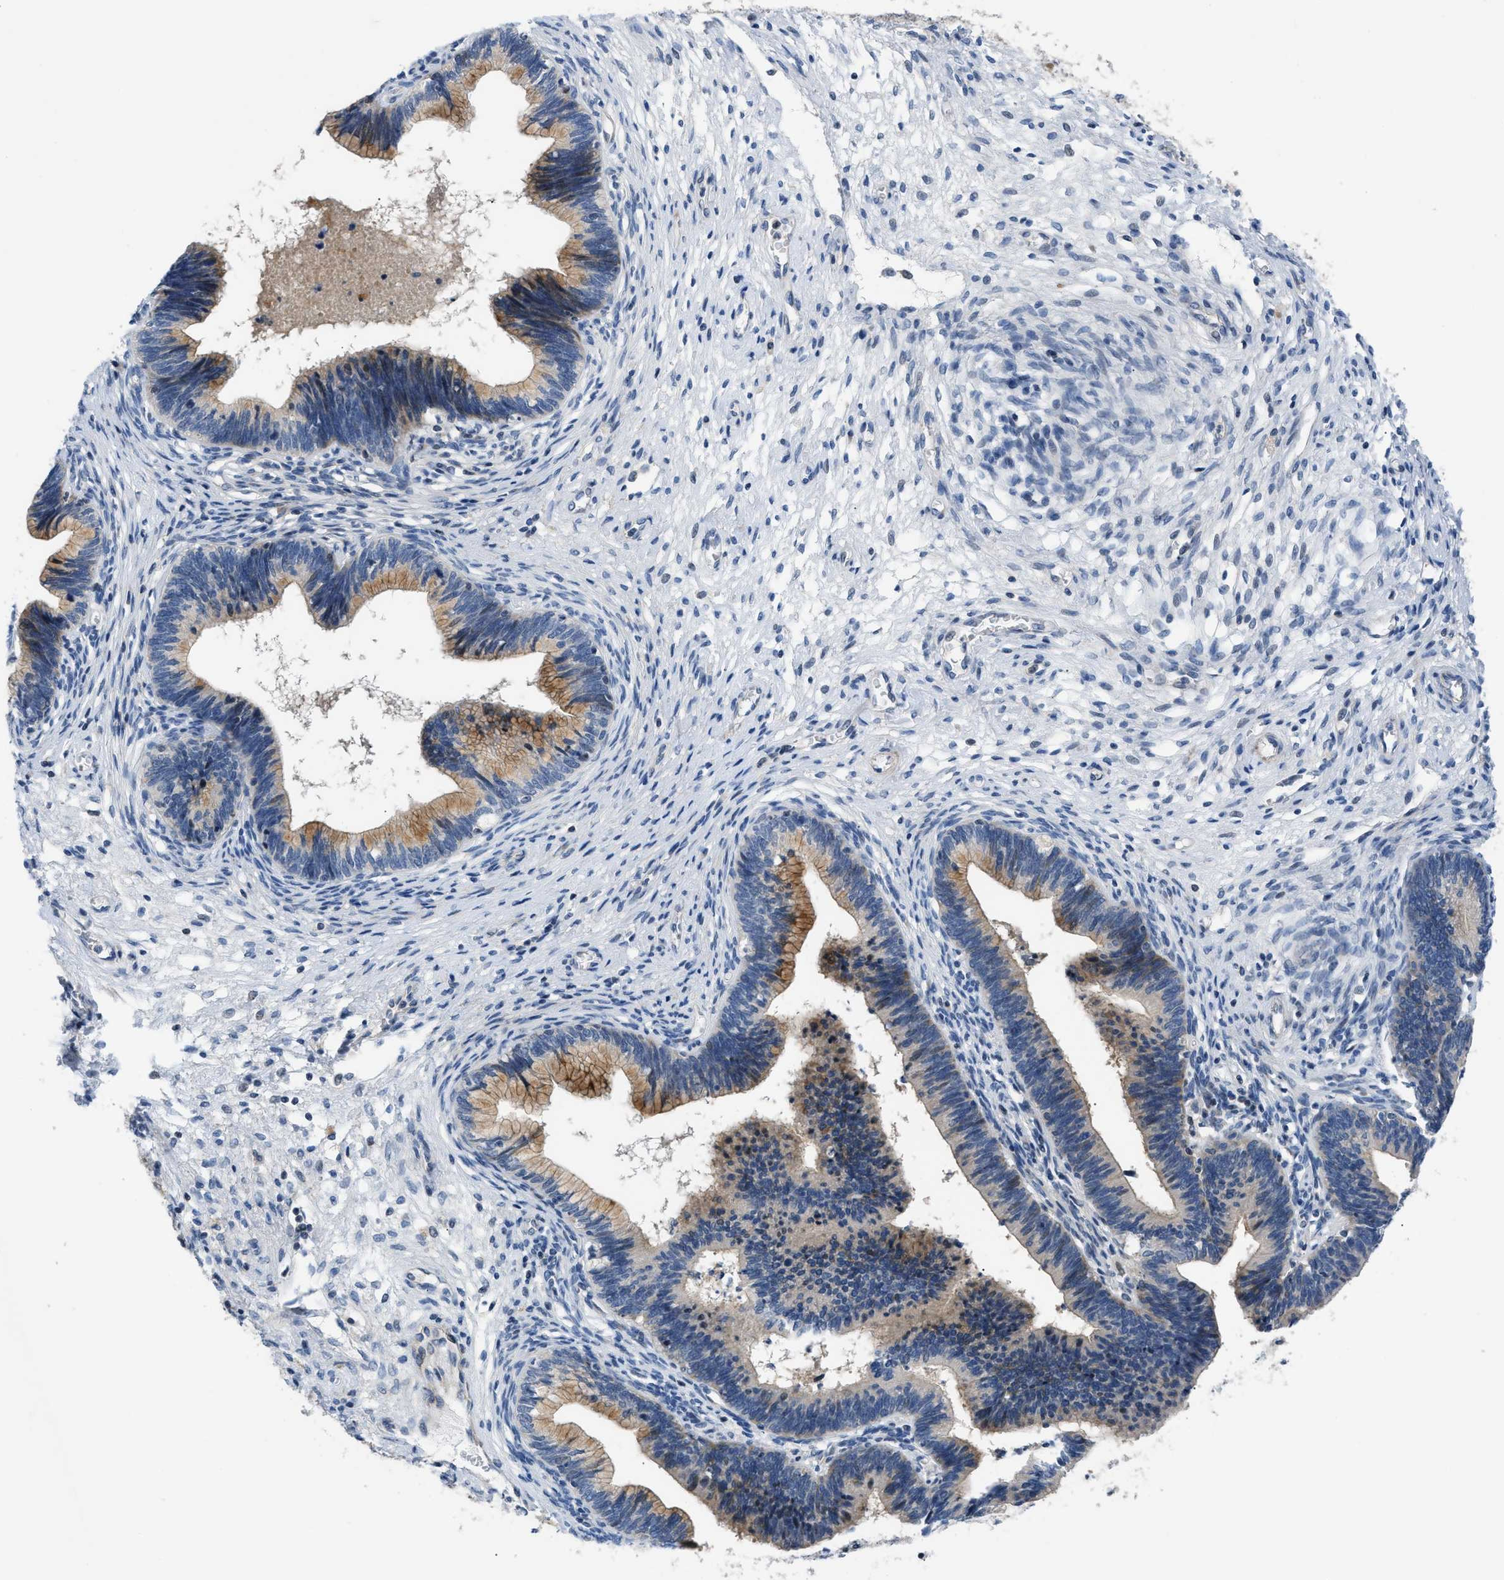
{"staining": {"intensity": "moderate", "quantity": "25%-75%", "location": "cytoplasmic/membranous"}, "tissue": "cervical cancer", "cell_type": "Tumor cells", "image_type": "cancer", "snomed": [{"axis": "morphology", "description": "Adenocarcinoma, NOS"}, {"axis": "topography", "description": "Cervix"}], "caption": "Immunohistochemical staining of human cervical cancer displays medium levels of moderate cytoplasmic/membranous protein staining in approximately 25%-75% of tumor cells.", "gene": "FDCSP", "patient": {"sex": "female", "age": 44}}